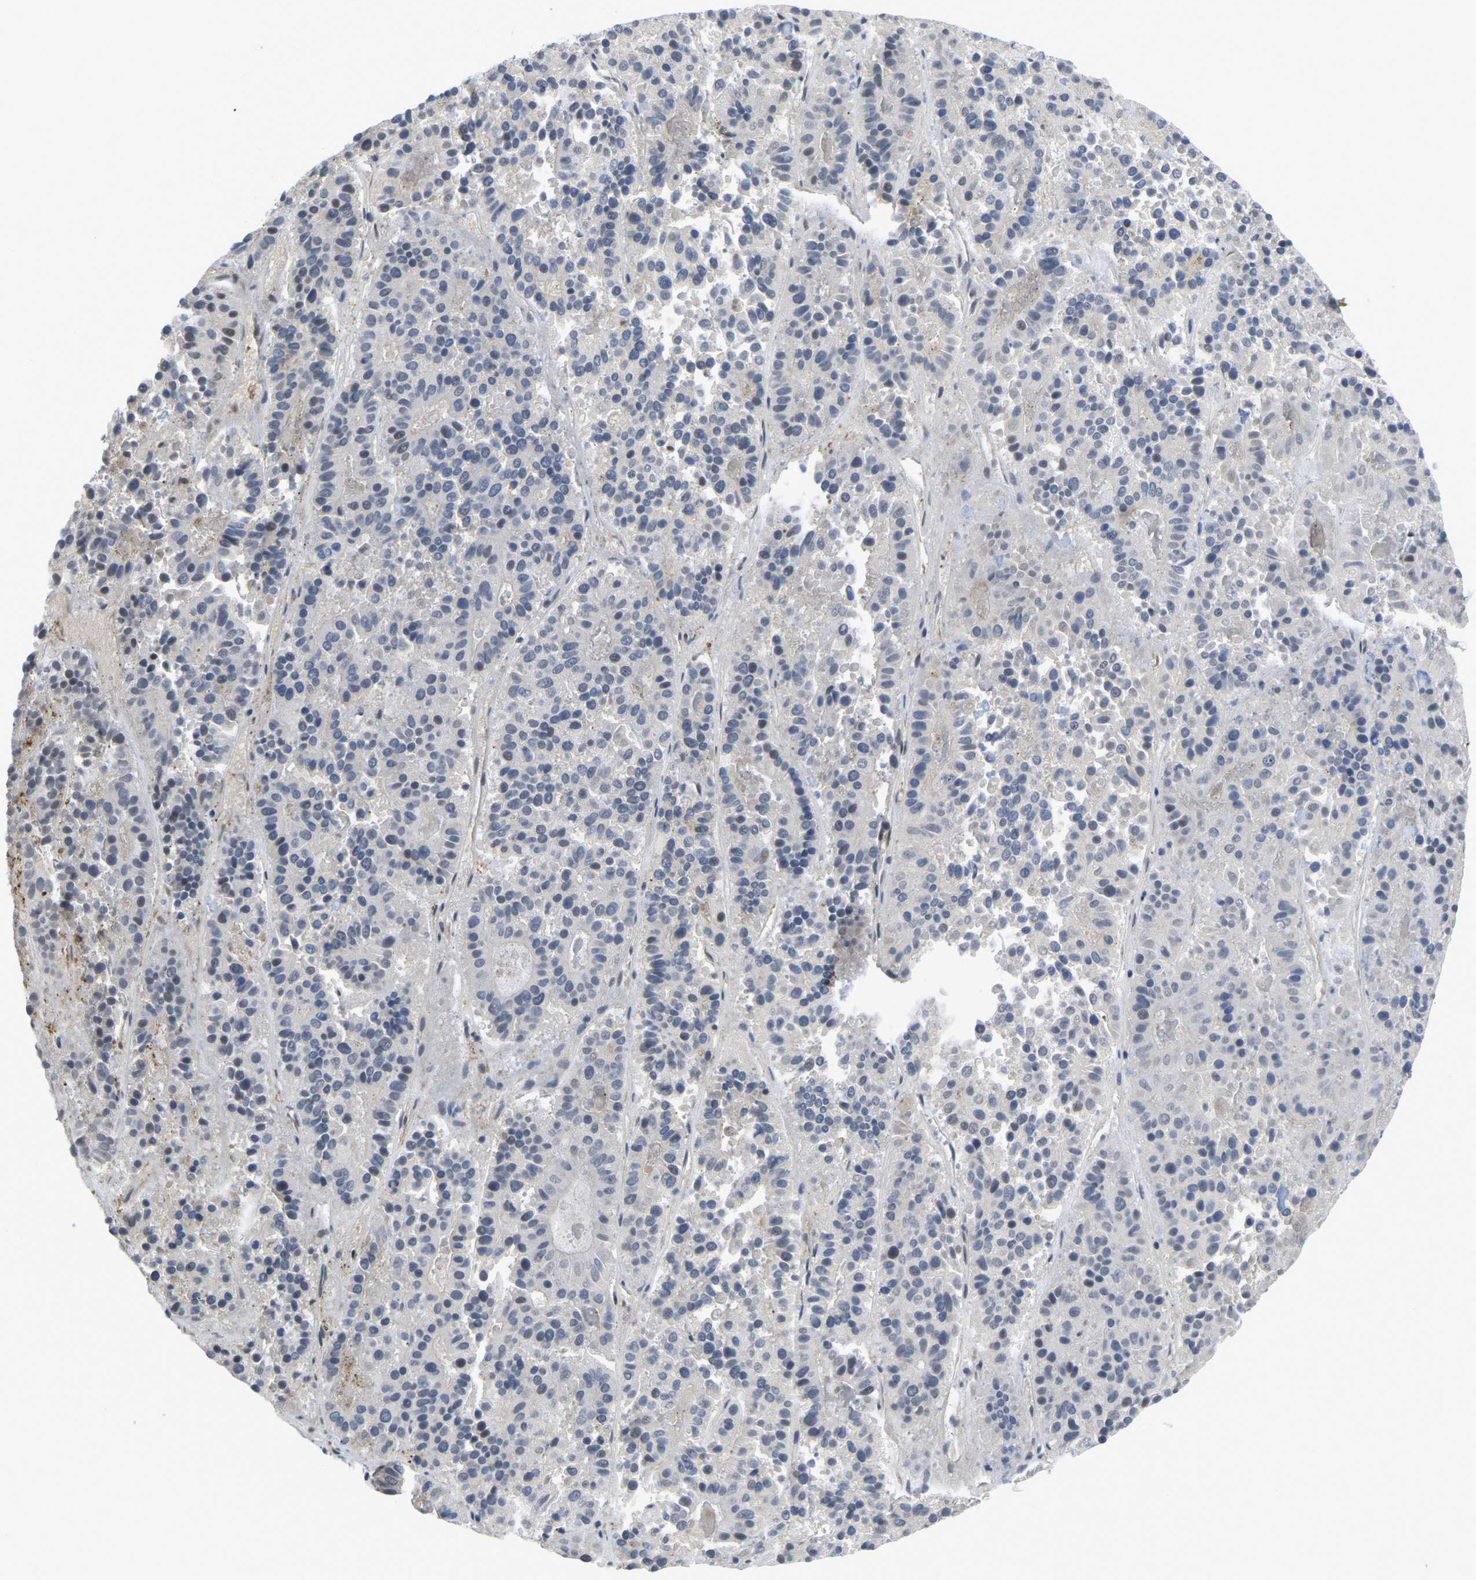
{"staining": {"intensity": "negative", "quantity": "none", "location": "none"}, "tissue": "pancreatic cancer", "cell_type": "Tumor cells", "image_type": "cancer", "snomed": [{"axis": "morphology", "description": "Adenocarcinoma, NOS"}, {"axis": "topography", "description": "Pancreas"}], "caption": "Immunohistochemistry photomicrograph of human pancreatic cancer stained for a protein (brown), which shows no expression in tumor cells. The staining is performed using DAB brown chromogen with nuclei counter-stained in using hematoxylin.", "gene": "SERPINB5", "patient": {"sex": "male", "age": 50}}